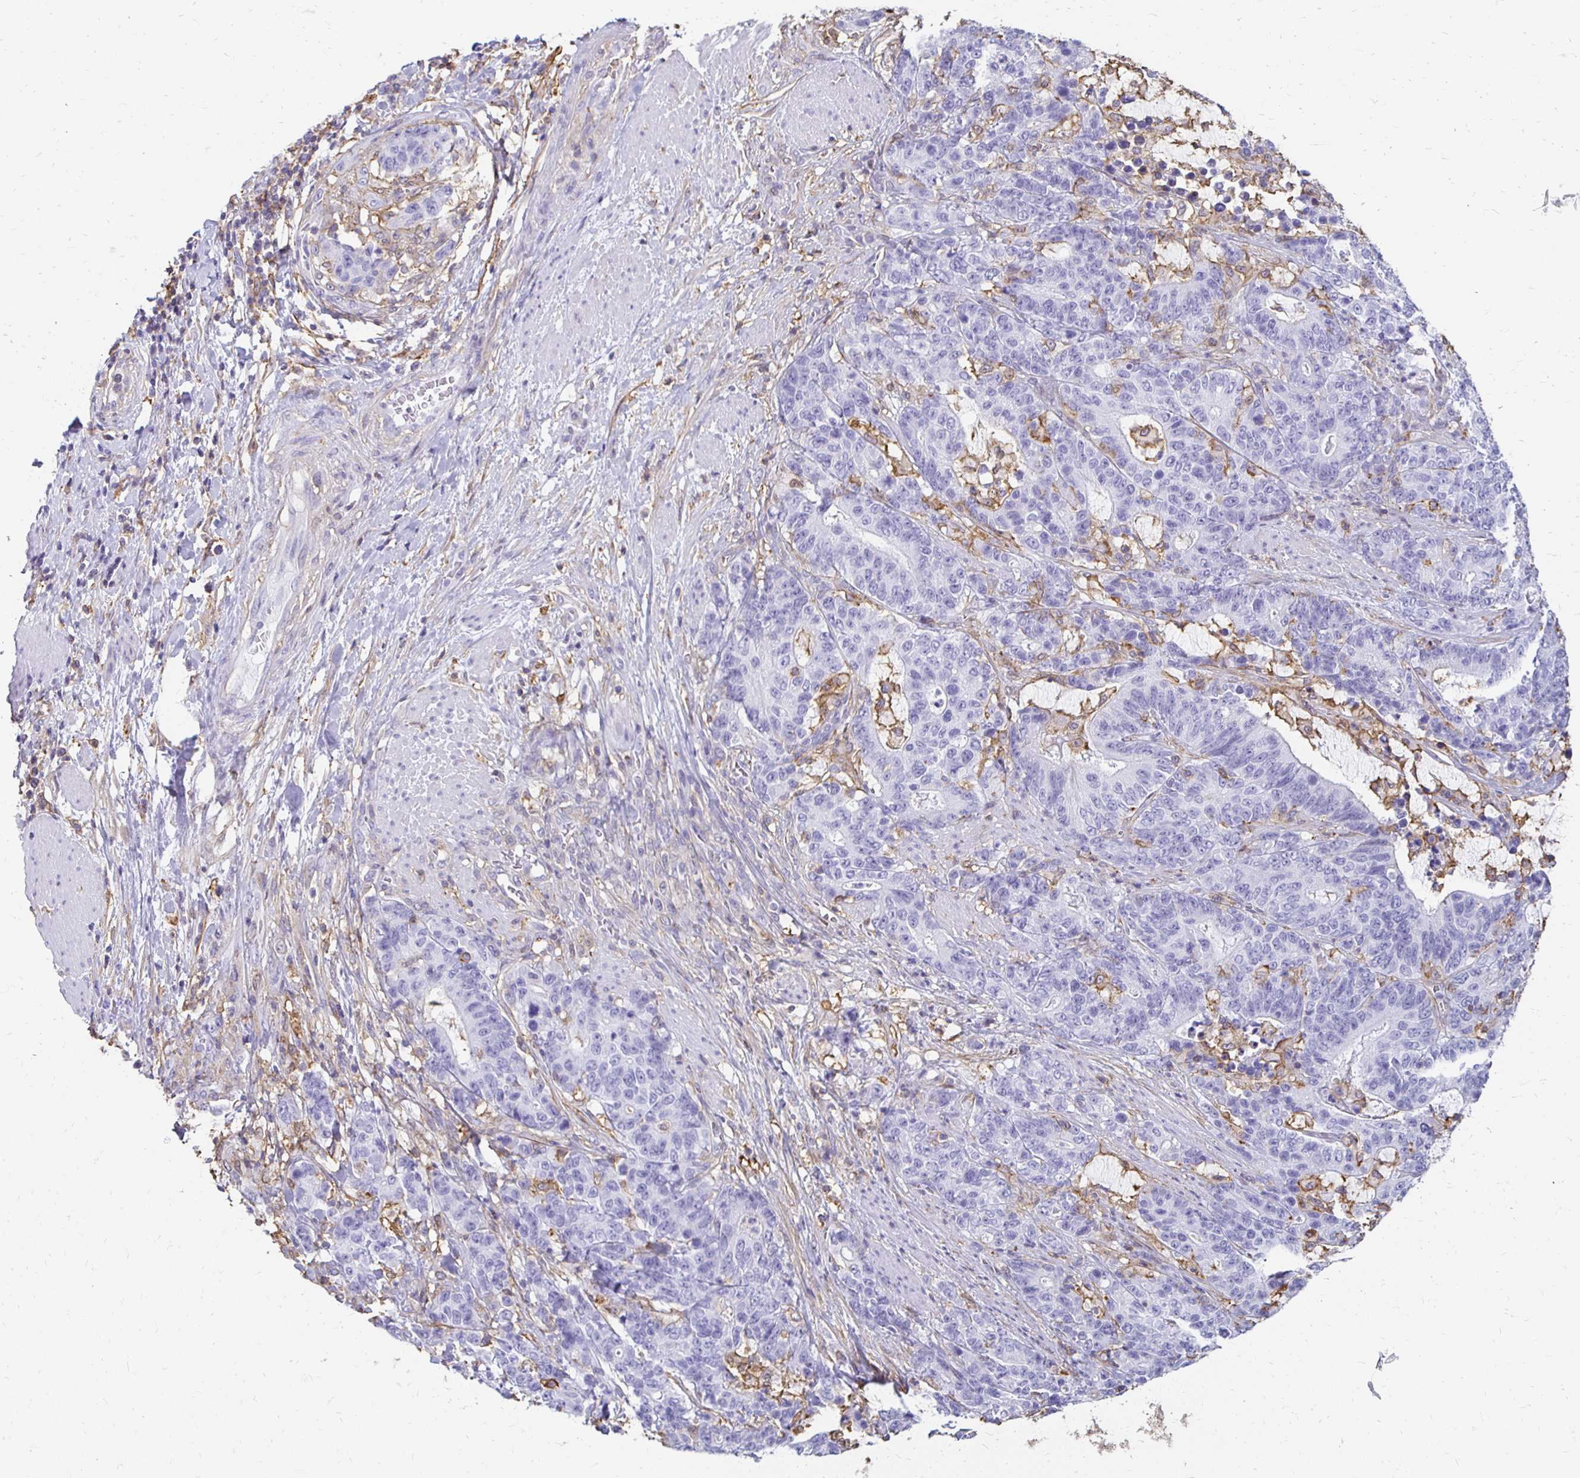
{"staining": {"intensity": "negative", "quantity": "none", "location": "none"}, "tissue": "stomach cancer", "cell_type": "Tumor cells", "image_type": "cancer", "snomed": [{"axis": "morphology", "description": "Normal tissue, NOS"}, {"axis": "morphology", "description": "Adenocarcinoma, NOS"}, {"axis": "topography", "description": "Stomach"}], "caption": "Tumor cells show no significant staining in adenocarcinoma (stomach).", "gene": "TAS1R3", "patient": {"sex": "female", "age": 64}}